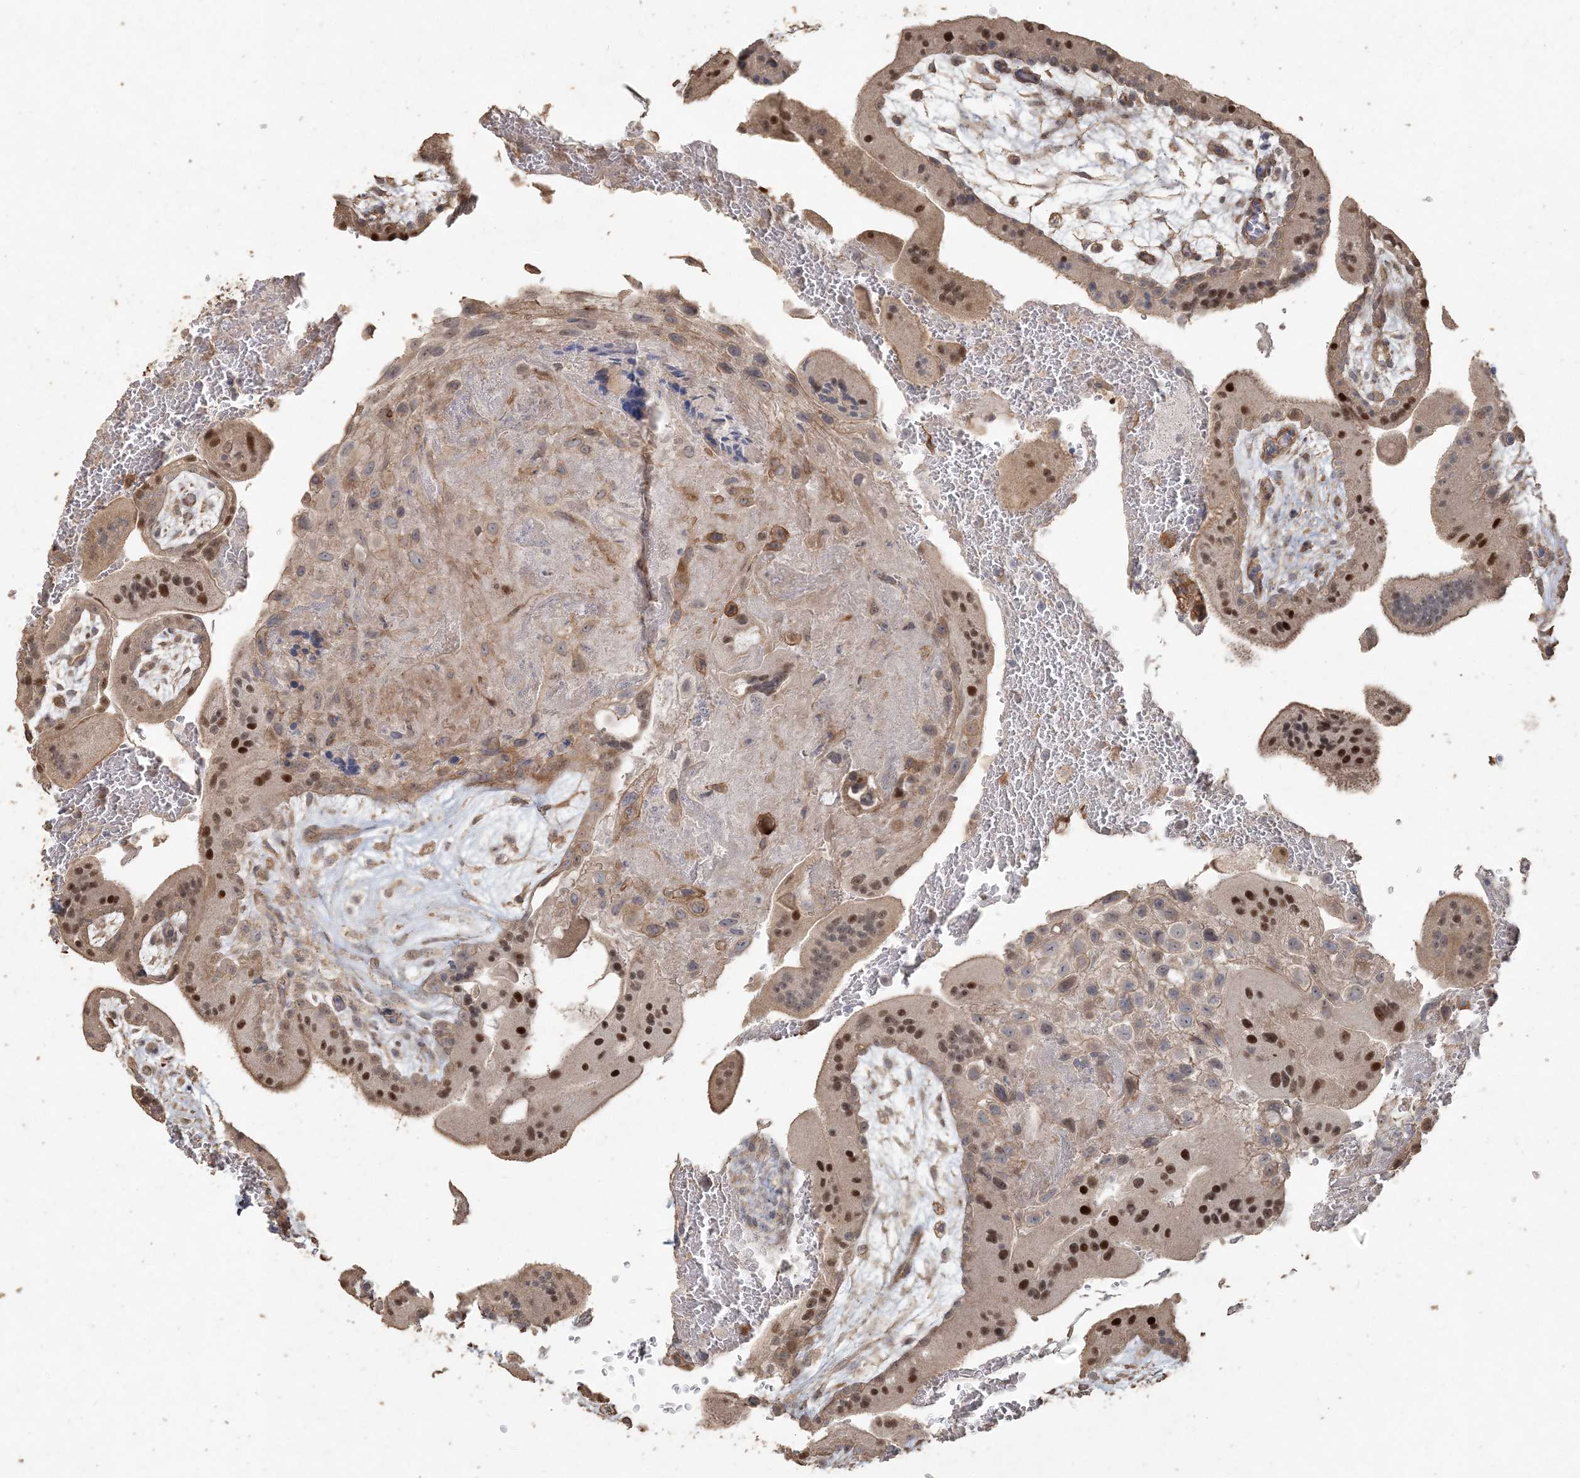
{"staining": {"intensity": "moderate", "quantity": ">75%", "location": "cytoplasmic/membranous"}, "tissue": "placenta", "cell_type": "Decidual cells", "image_type": "normal", "snomed": [{"axis": "morphology", "description": "Normal tissue, NOS"}, {"axis": "topography", "description": "Placenta"}], "caption": "Immunohistochemistry (IHC) of normal placenta displays medium levels of moderate cytoplasmic/membranous positivity in about >75% of decidual cells.", "gene": "RNF145", "patient": {"sex": "female", "age": 35}}